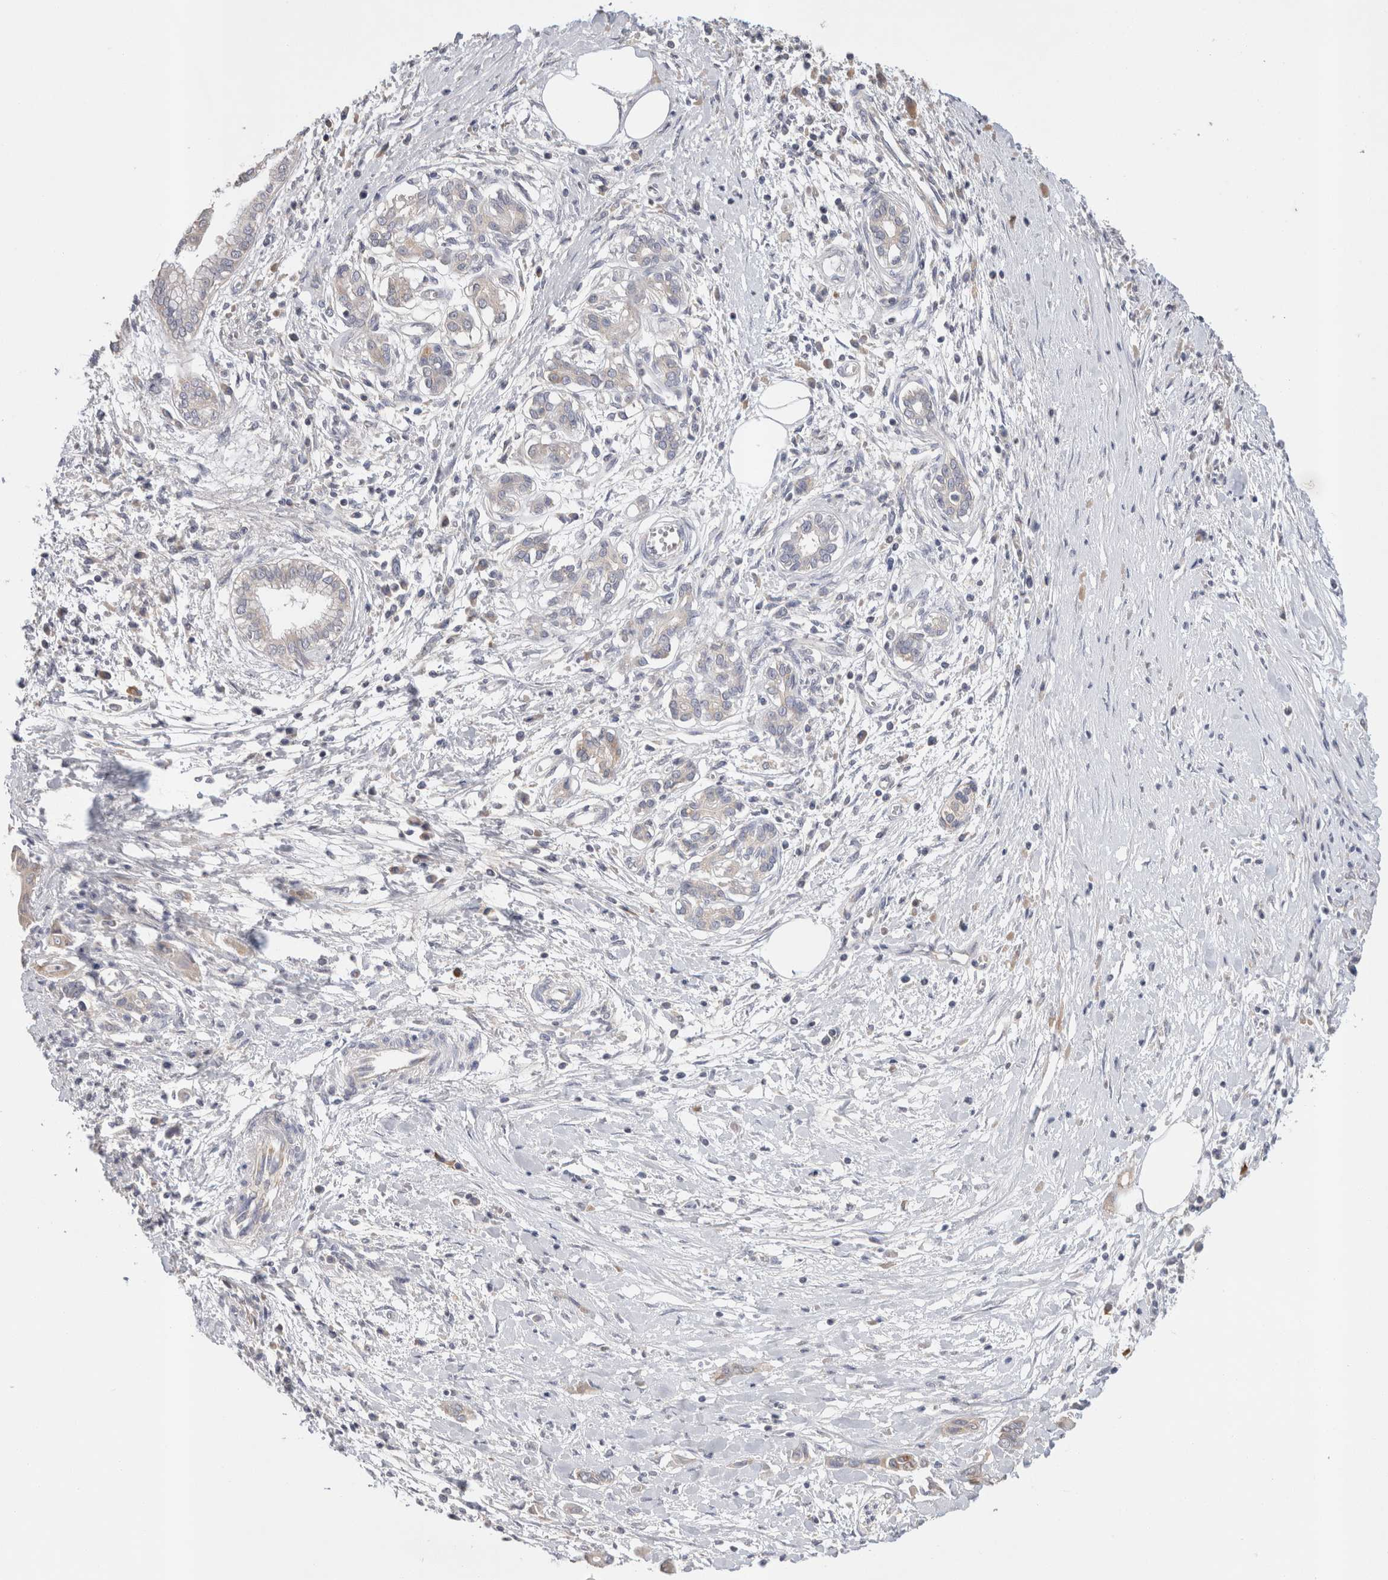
{"staining": {"intensity": "moderate", "quantity": "25%-75%", "location": "cytoplasmic/membranous"}, "tissue": "pancreatic cancer", "cell_type": "Tumor cells", "image_type": "cancer", "snomed": [{"axis": "morphology", "description": "Adenocarcinoma, NOS"}, {"axis": "topography", "description": "Pancreas"}], "caption": "About 25%-75% of tumor cells in pancreatic adenocarcinoma display moderate cytoplasmic/membranous protein expression as visualized by brown immunohistochemical staining.", "gene": "IARS2", "patient": {"sex": "male", "age": 58}}